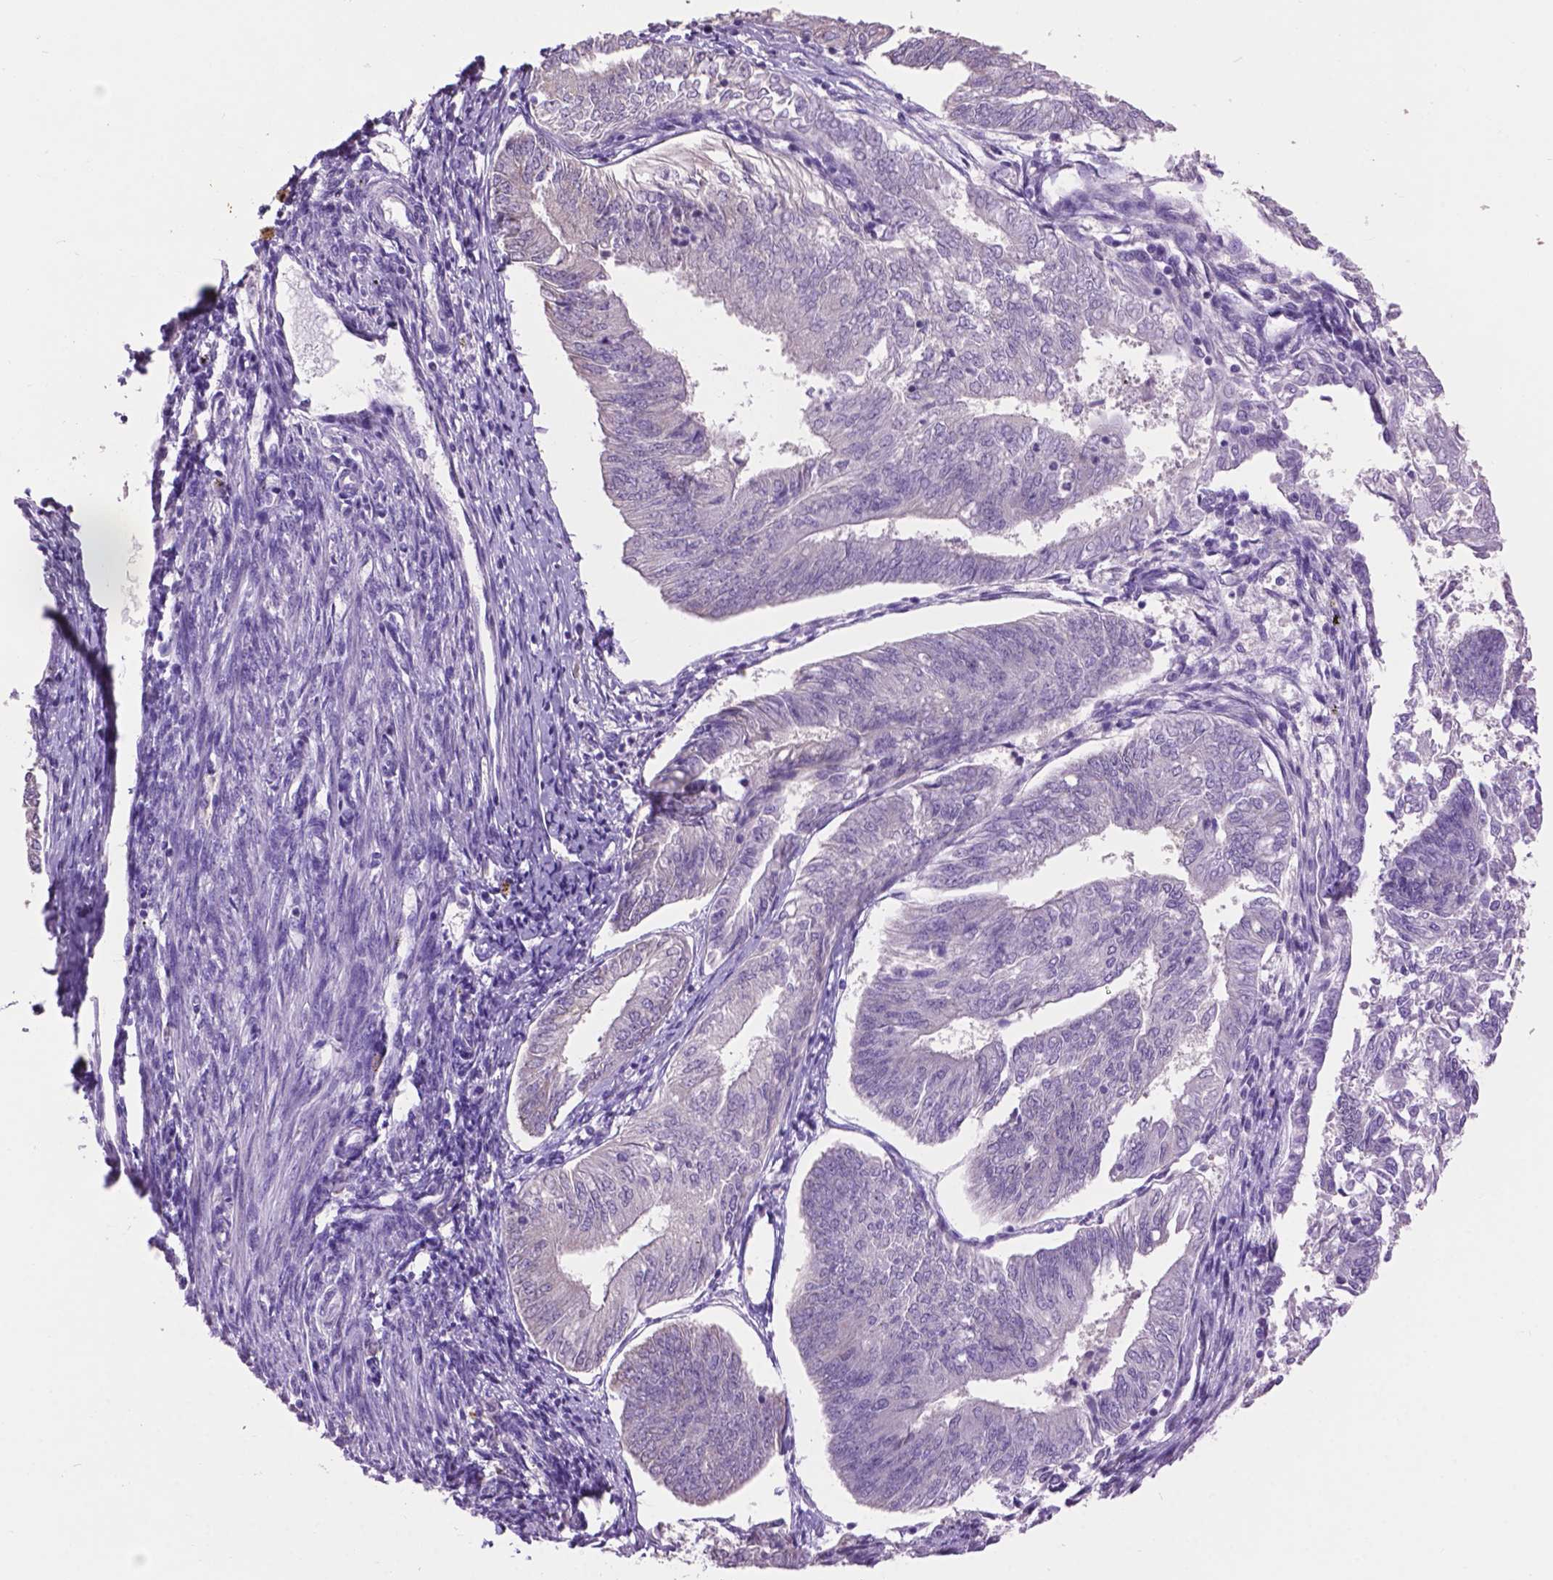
{"staining": {"intensity": "negative", "quantity": "none", "location": "none"}, "tissue": "endometrial cancer", "cell_type": "Tumor cells", "image_type": "cancer", "snomed": [{"axis": "morphology", "description": "Adenocarcinoma, NOS"}, {"axis": "topography", "description": "Endometrium"}], "caption": "Tumor cells are negative for brown protein staining in endometrial cancer (adenocarcinoma).", "gene": "CRYBA4", "patient": {"sex": "female", "age": 58}}